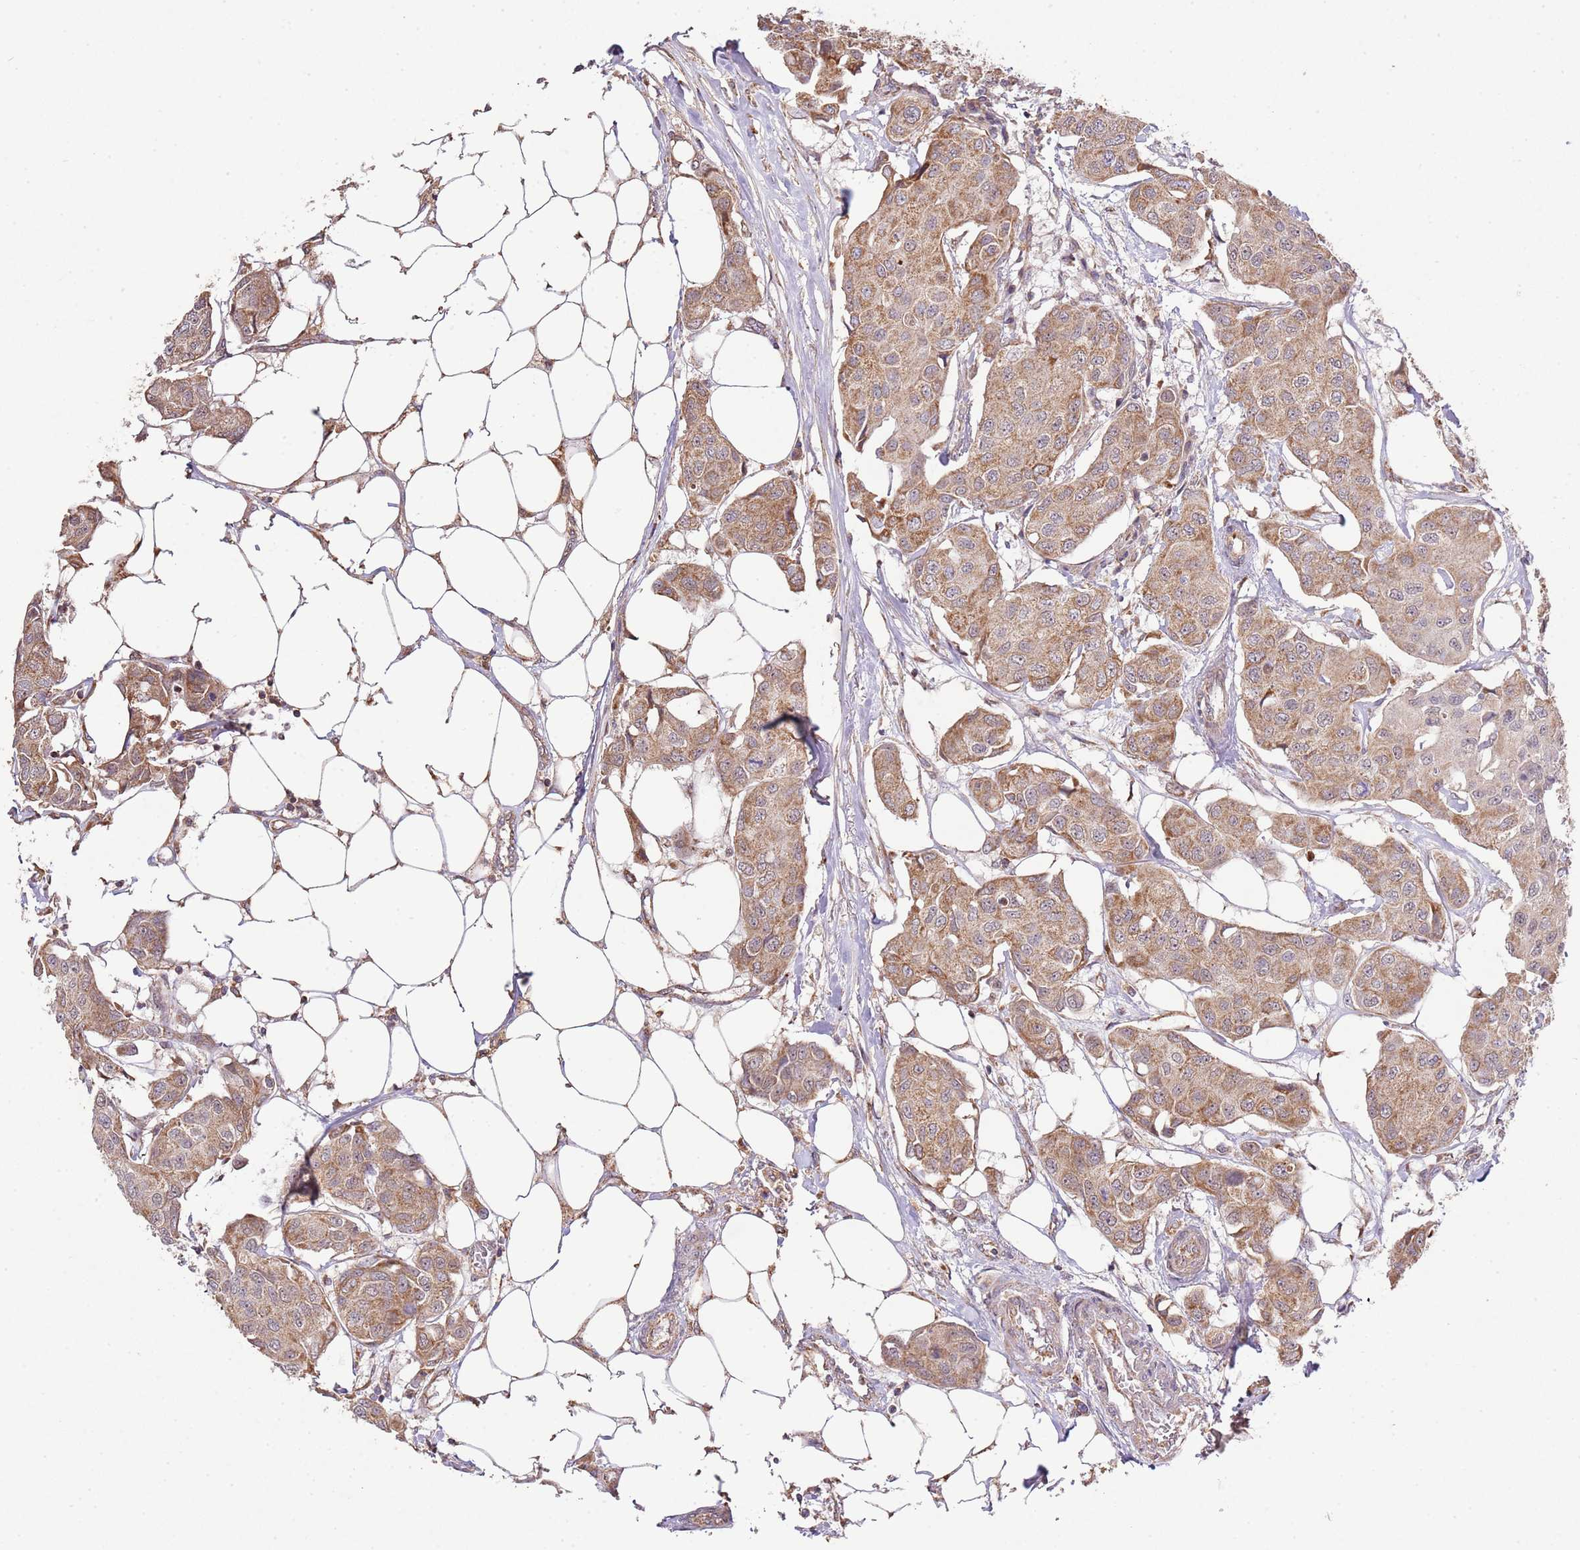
{"staining": {"intensity": "moderate", "quantity": ">75%", "location": "cytoplasmic/membranous"}, "tissue": "breast cancer", "cell_type": "Tumor cells", "image_type": "cancer", "snomed": [{"axis": "morphology", "description": "Duct carcinoma"}, {"axis": "topography", "description": "Breast"}, {"axis": "topography", "description": "Lymph node"}], "caption": "Immunohistochemical staining of intraductal carcinoma (breast) reveals moderate cytoplasmic/membranous protein staining in about >75% of tumor cells.", "gene": "IVD", "patient": {"sex": "female", "age": 80}}